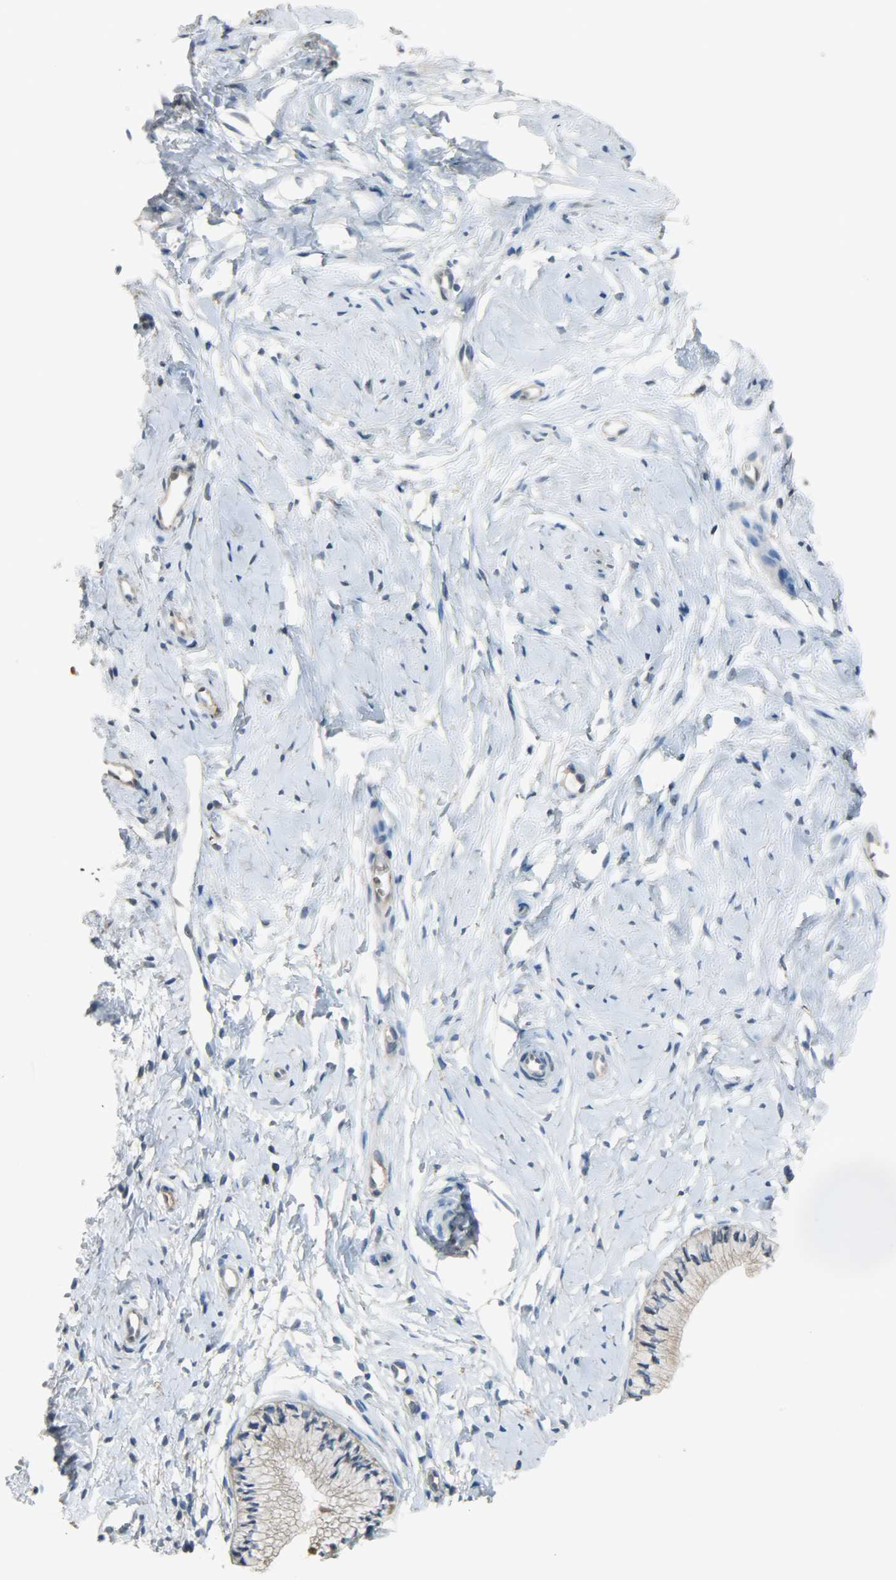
{"staining": {"intensity": "weak", "quantity": ">75%", "location": "cytoplasmic/membranous"}, "tissue": "cervix", "cell_type": "Glandular cells", "image_type": "normal", "snomed": [{"axis": "morphology", "description": "Normal tissue, NOS"}, {"axis": "topography", "description": "Cervix"}], "caption": "Brown immunohistochemical staining in normal cervix demonstrates weak cytoplasmic/membranous positivity in approximately >75% of glandular cells. The protein is stained brown, and the nuclei are stained in blue (DAB (3,3'-diaminobenzidine) IHC with brightfield microscopy, high magnification).", "gene": "PRMT5", "patient": {"sex": "female", "age": 46}}